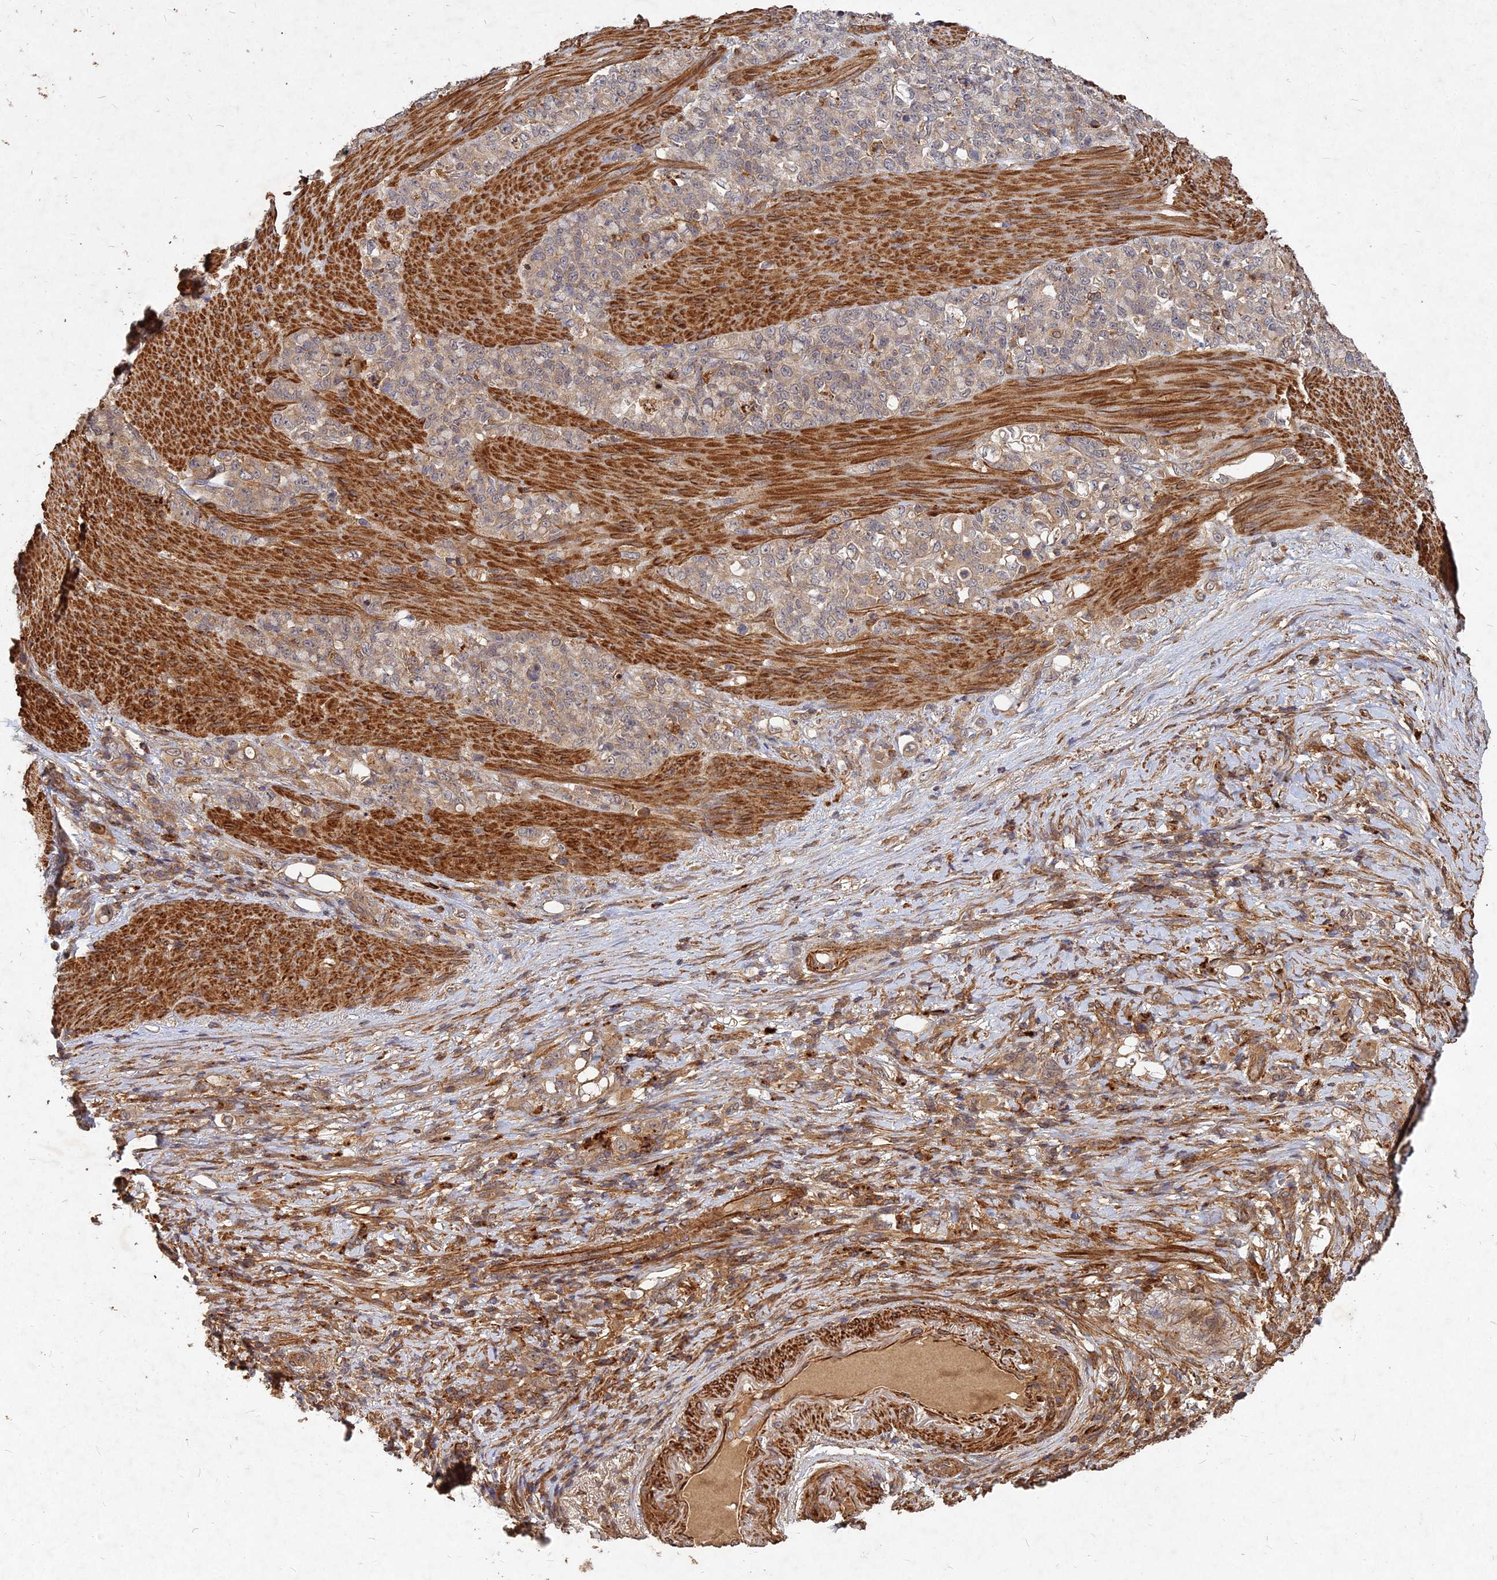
{"staining": {"intensity": "moderate", "quantity": "<25%", "location": "cytoplasmic/membranous"}, "tissue": "stomach cancer", "cell_type": "Tumor cells", "image_type": "cancer", "snomed": [{"axis": "morphology", "description": "Adenocarcinoma, NOS"}, {"axis": "topography", "description": "Stomach"}], "caption": "Human stomach adenocarcinoma stained for a protein (brown) displays moderate cytoplasmic/membranous positive positivity in approximately <25% of tumor cells.", "gene": "UBE2W", "patient": {"sex": "female", "age": 79}}